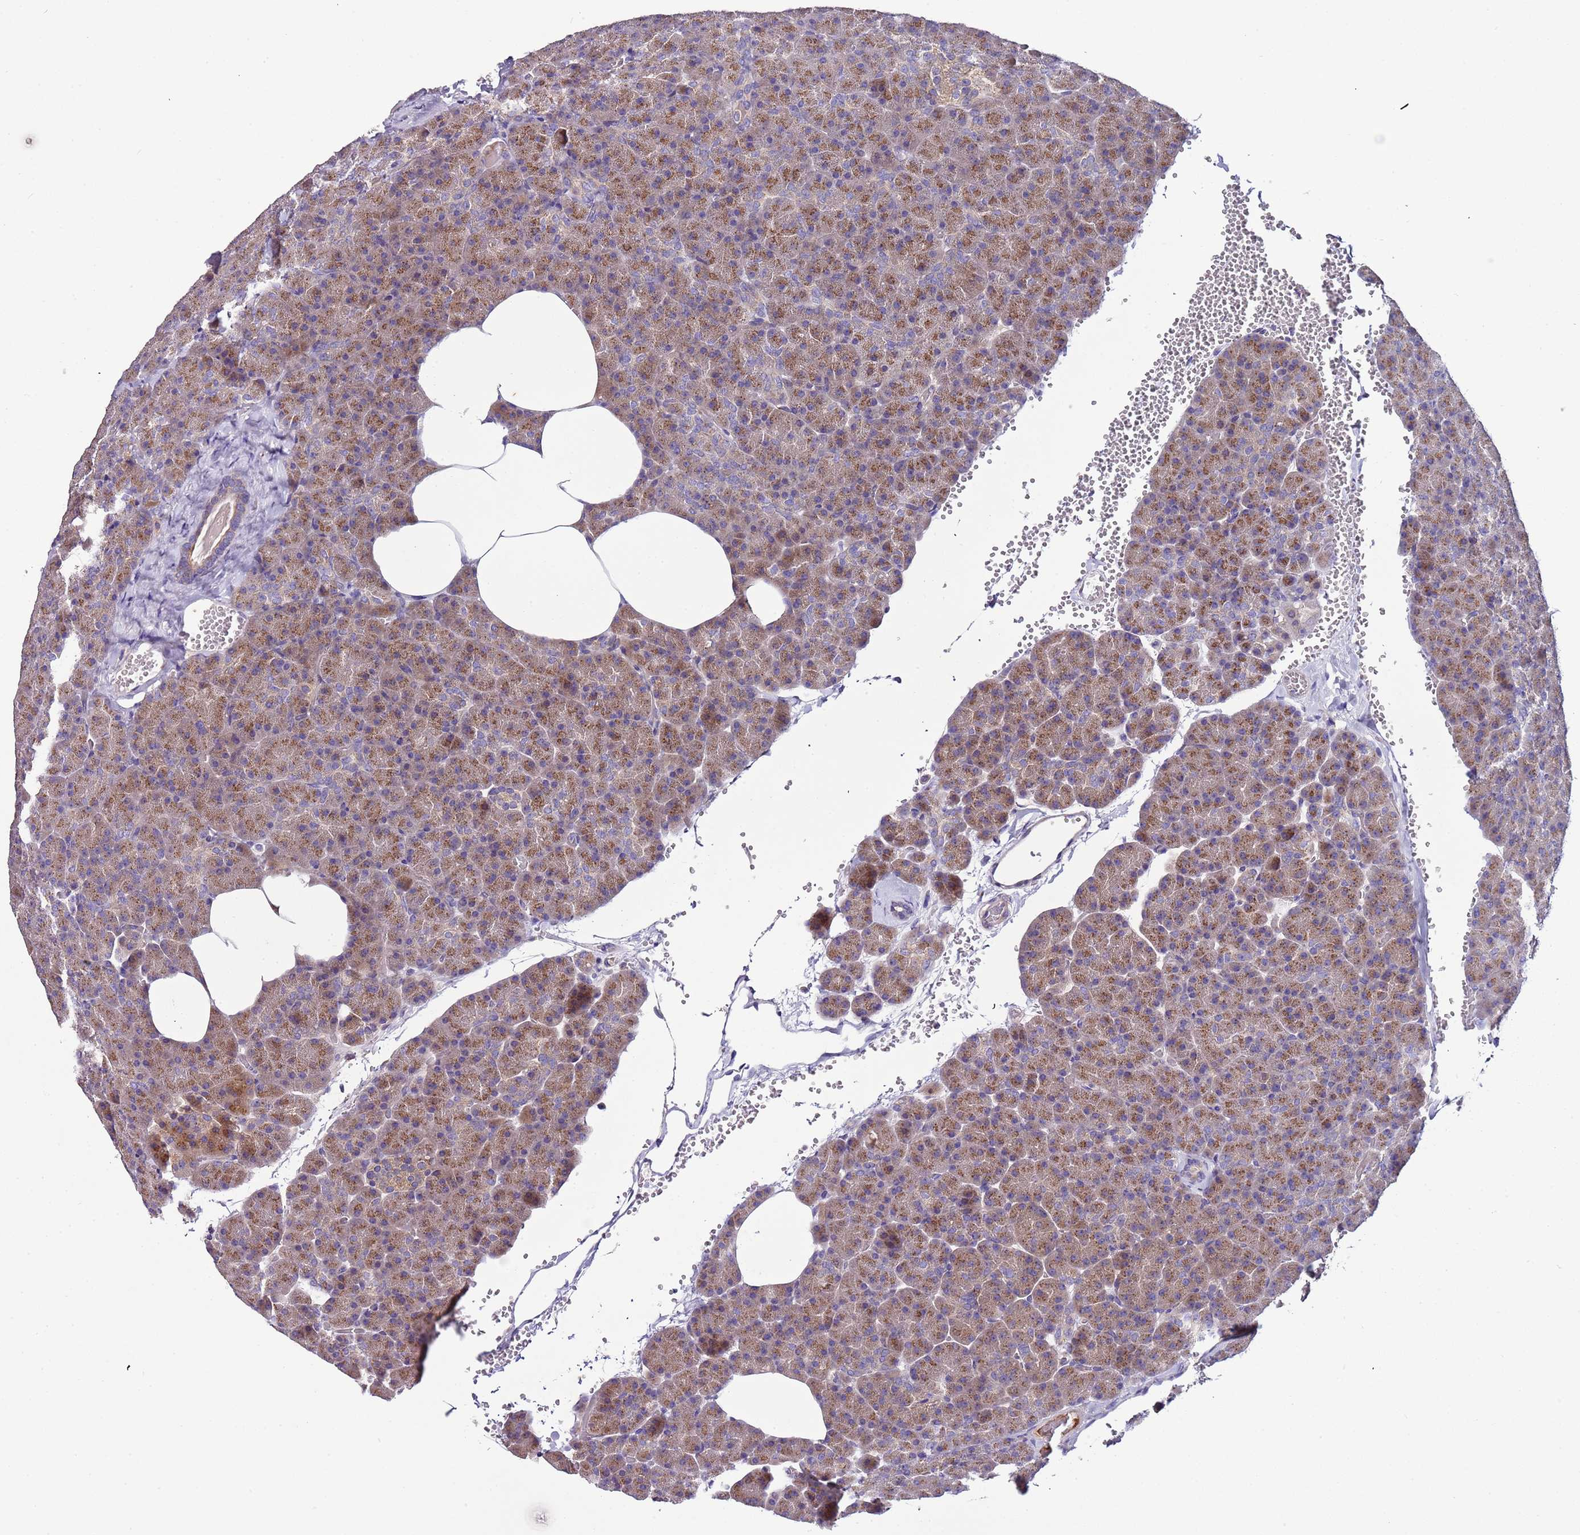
{"staining": {"intensity": "moderate", "quantity": ">75%", "location": "cytoplasmic/membranous"}, "tissue": "pancreas", "cell_type": "Exocrine glandular cells", "image_type": "normal", "snomed": [{"axis": "morphology", "description": "Normal tissue, NOS"}, {"axis": "morphology", "description": "Carcinoid, malignant, NOS"}, {"axis": "topography", "description": "Pancreas"}], "caption": "A medium amount of moderate cytoplasmic/membranous positivity is appreciated in about >75% of exocrine glandular cells in benign pancreas.", "gene": "FAM20A", "patient": {"sex": "female", "age": 35}}